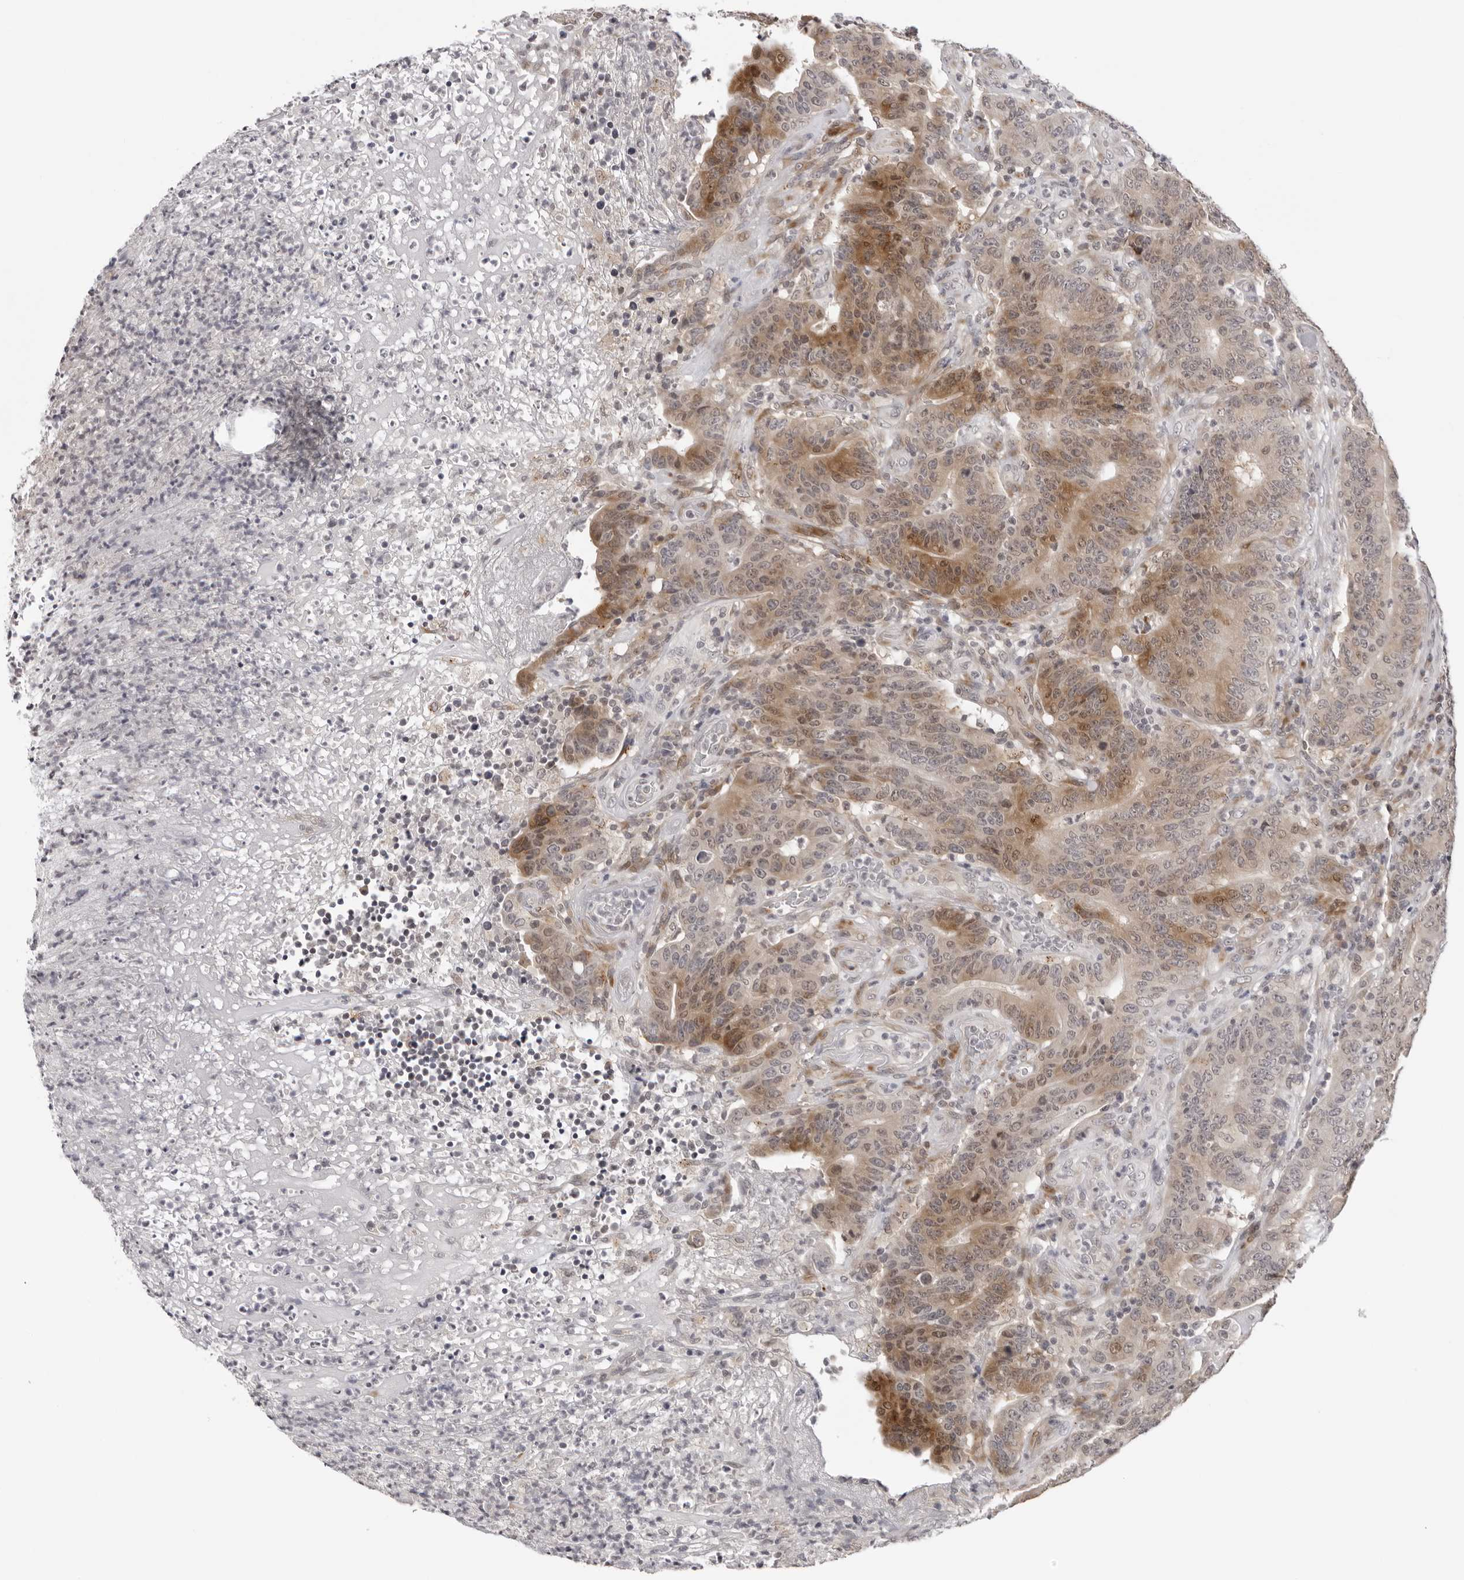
{"staining": {"intensity": "moderate", "quantity": "25%-75%", "location": "cytoplasmic/membranous,nuclear"}, "tissue": "colorectal cancer", "cell_type": "Tumor cells", "image_type": "cancer", "snomed": [{"axis": "morphology", "description": "Normal tissue, NOS"}, {"axis": "morphology", "description": "Adenocarcinoma, NOS"}, {"axis": "topography", "description": "Colon"}], "caption": "Moderate cytoplasmic/membranous and nuclear protein staining is seen in about 25%-75% of tumor cells in colorectal cancer.", "gene": "PRUNE1", "patient": {"sex": "female", "age": 75}}